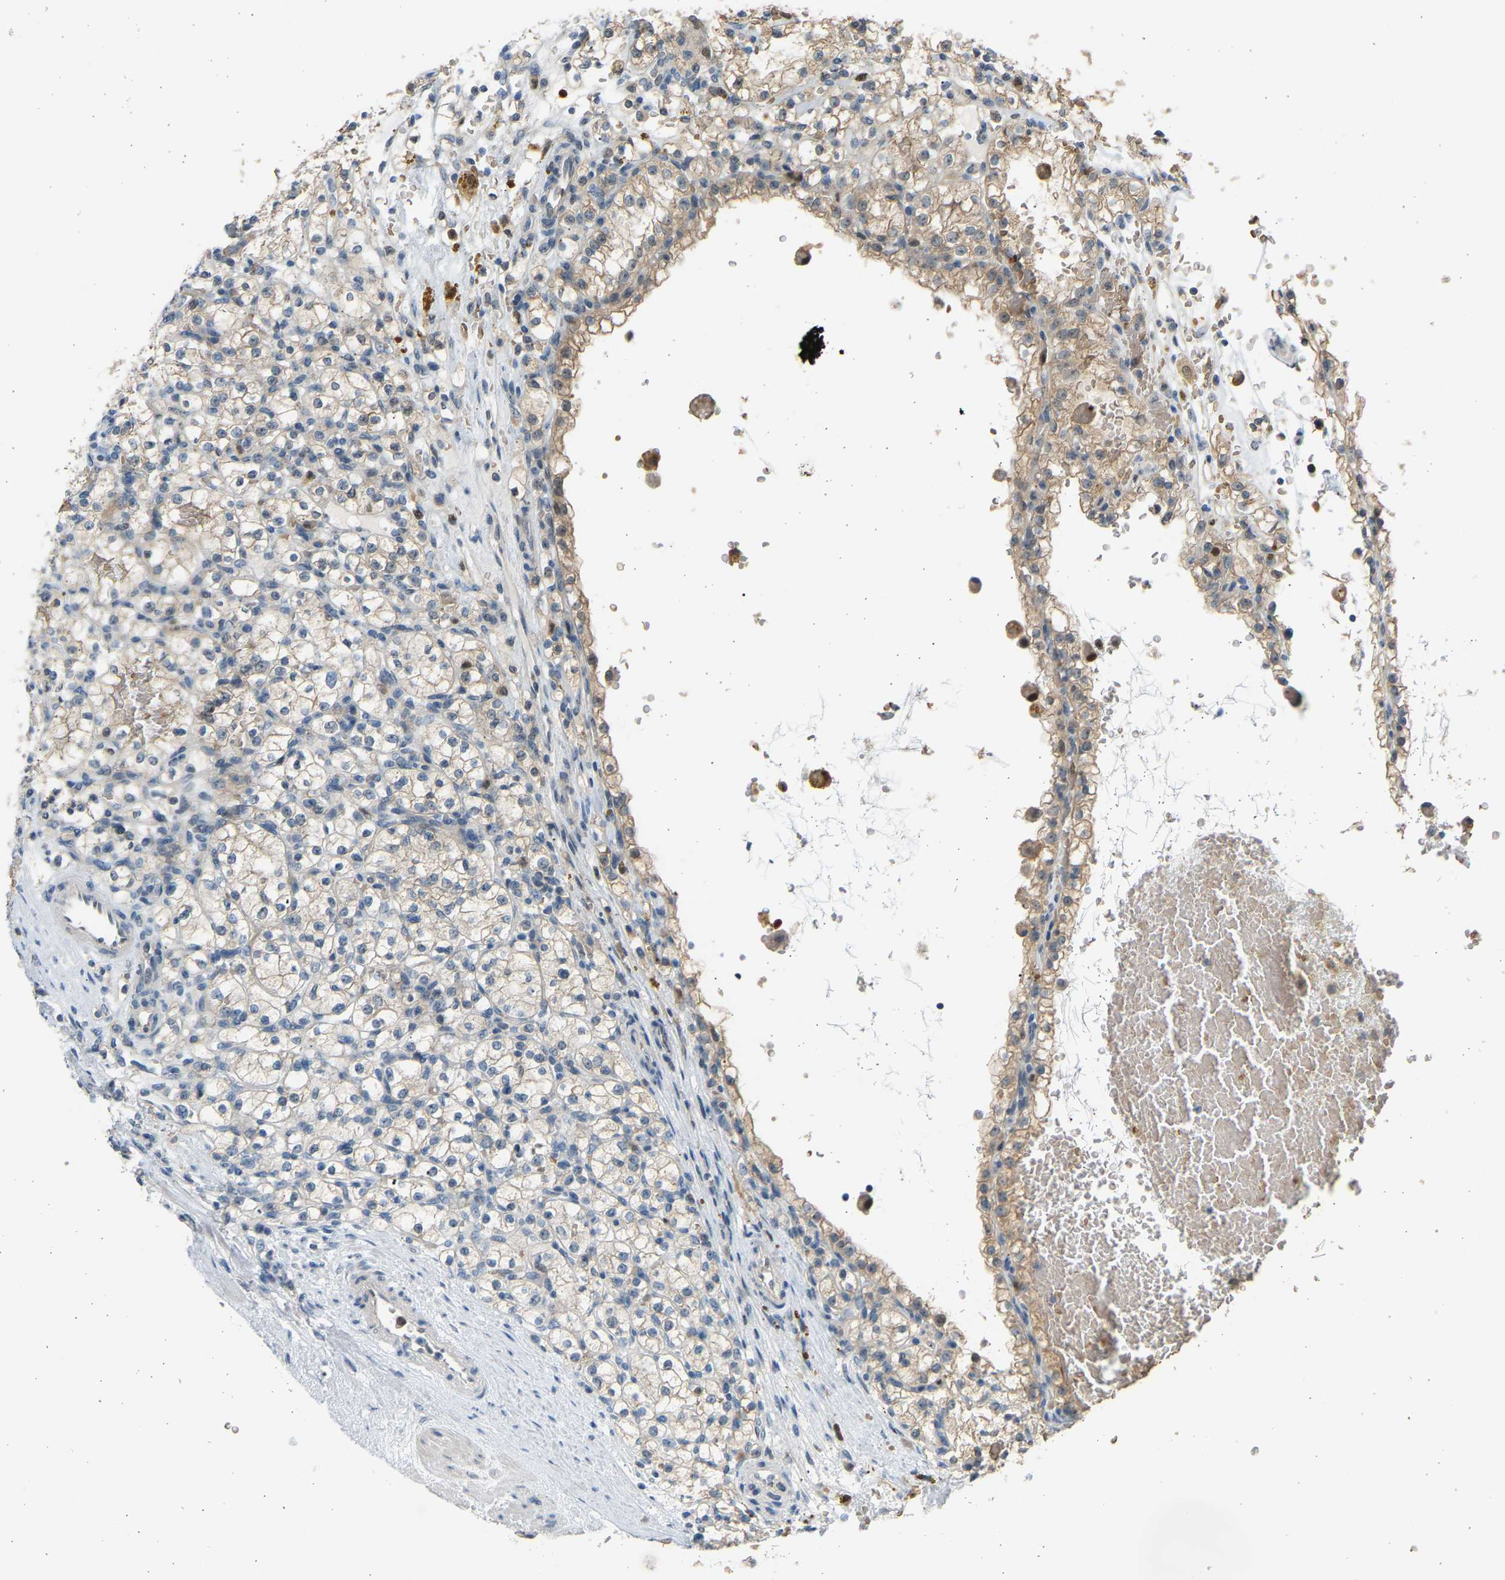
{"staining": {"intensity": "weak", "quantity": "<25%", "location": "cytoplasmic/membranous"}, "tissue": "renal cancer", "cell_type": "Tumor cells", "image_type": "cancer", "snomed": [{"axis": "morphology", "description": "Normal tissue, NOS"}, {"axis": "morphology", "description": "Adenocarcinoma, NOS"}, {"axis": "topography", "description": "Kidney"}], "caption": "The histopathology image shows no significant positivity in tumor cells of renal adenocarcinoma. Brightfield microscopy of IHC stained with DAB (3,3'-diaminobenzidine) (brown) and hematoxylin (blue), captured at high magnification.", "gene": "BIRC2", "patient": {"sex": "female", "age": 55}}